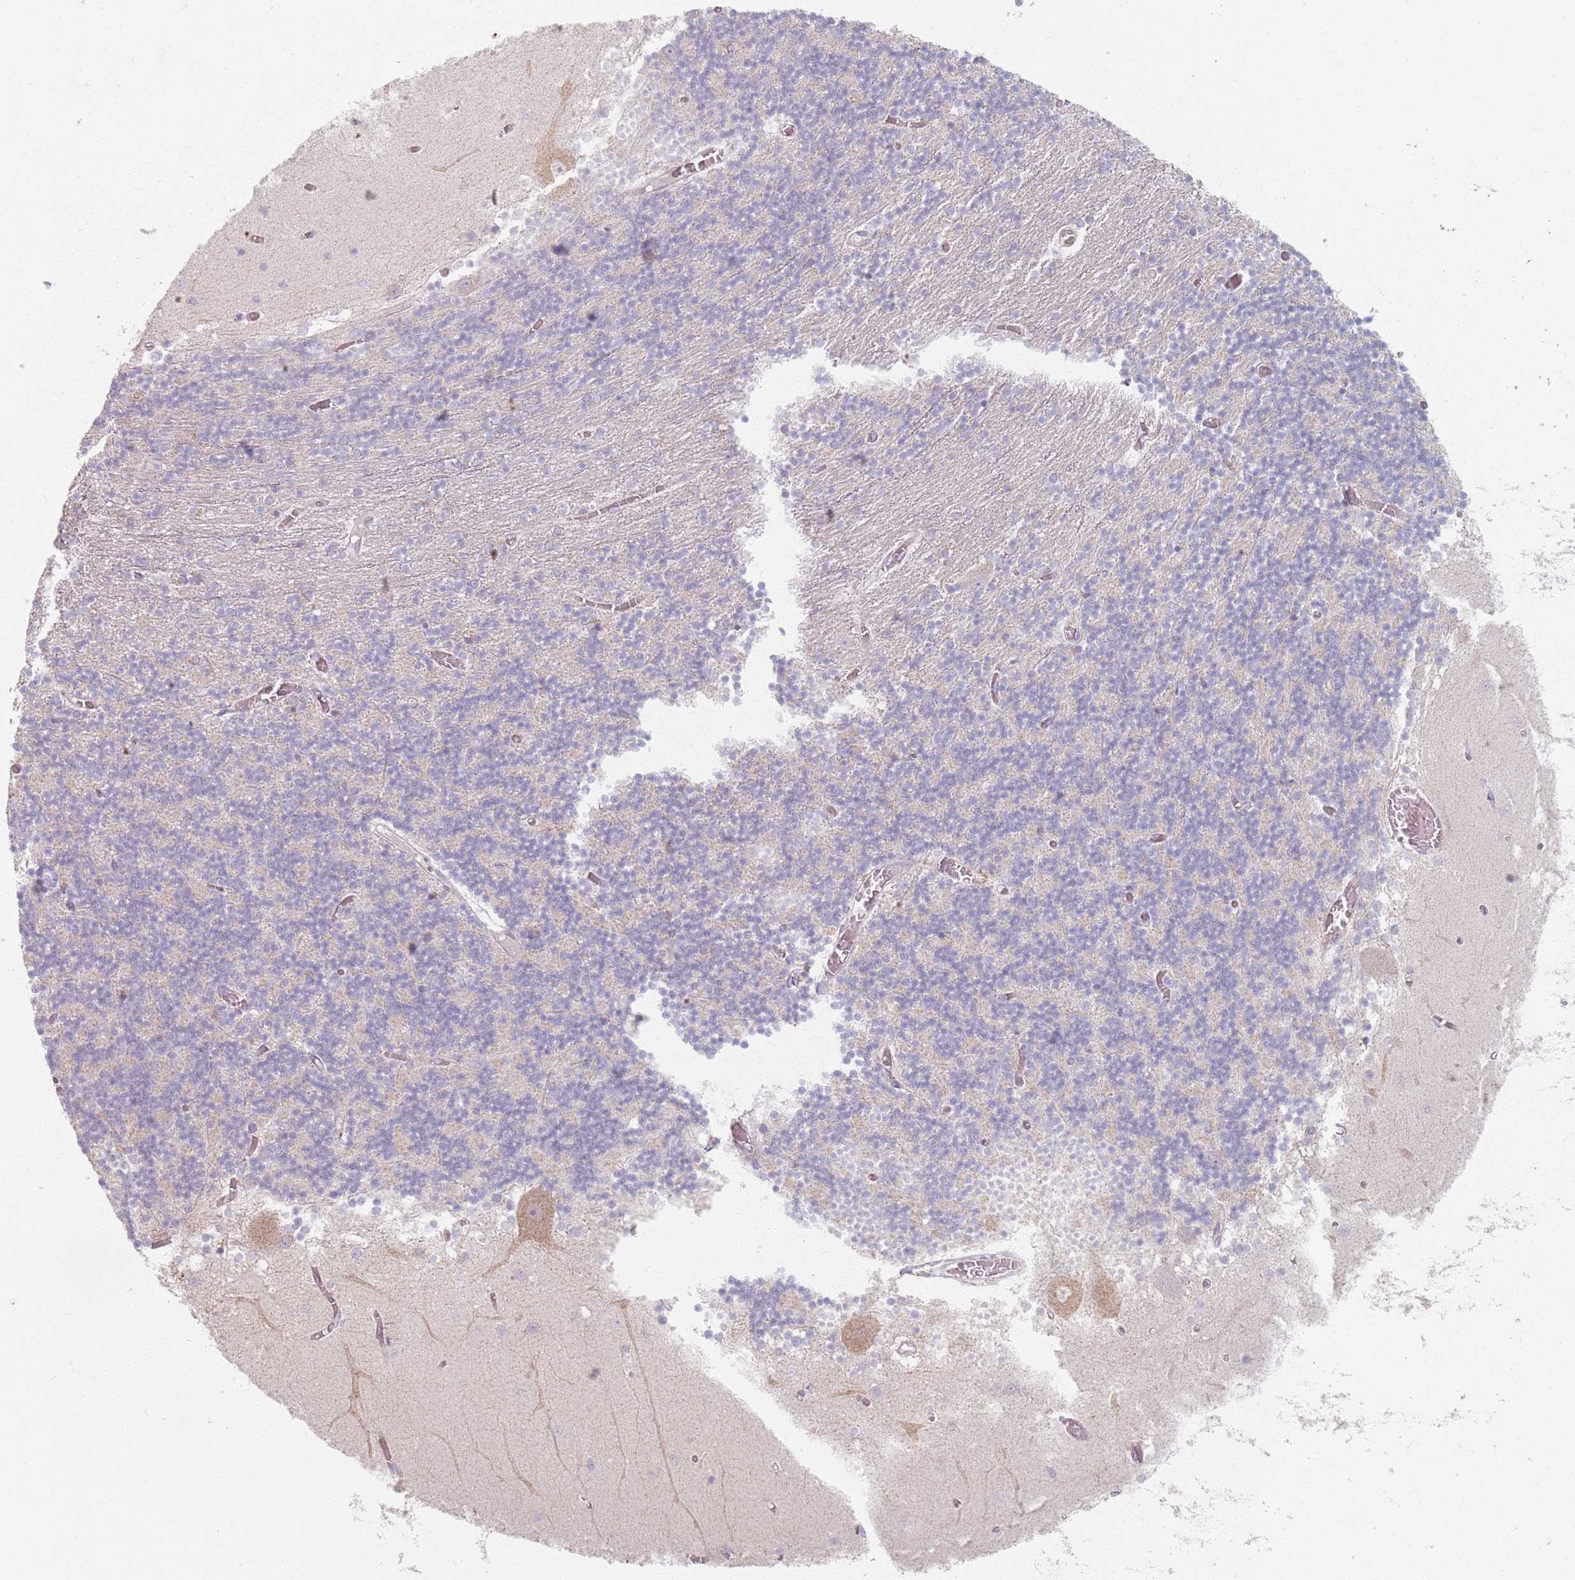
{"staining": {"intensity": "weak", "quantity": "<25%", "location": "cytoplasmic/membranous"}, "tissue": "cerebellum", "cell_type": "Cells in granular layer", "image_type": "normal", "snomed": [{"axis": "morphology", "description": "Normal tissue, NOS"}, {"axis": "topography", "description": "Cerebellum"}], "caption": "Immunohistochemistry (IHC) histopathology image of benign human cerebellum stained for a protein (brown), which shows no expression in cells in granular layer.", "gene": "PKD2L2", "patient": {"sex": "female", "age": 28}}